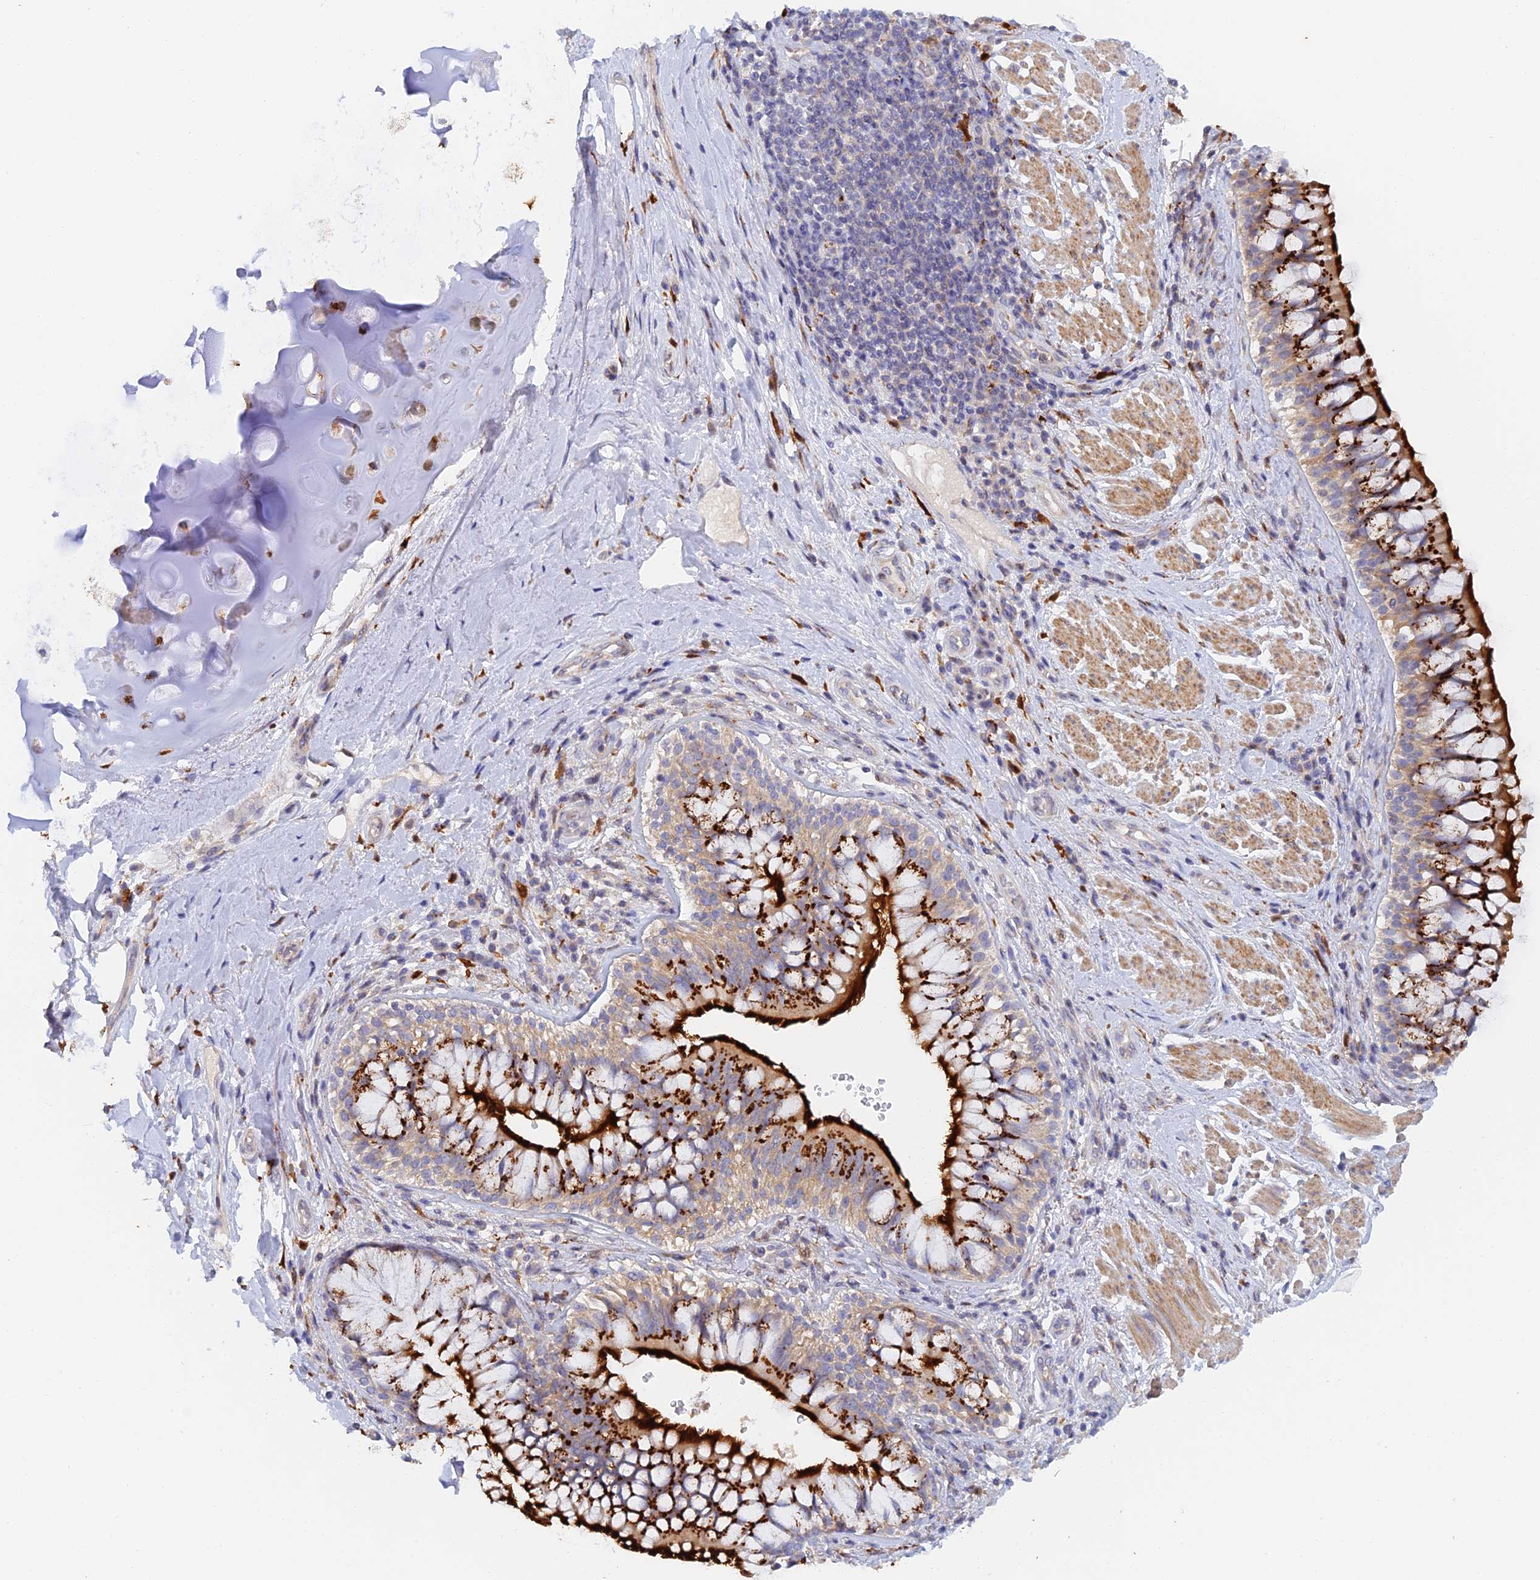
{"staining": {"intensity": "negative", "quantity": "none", "location": "none"}, "tissue": "adipose tissue", "cell_type": "Adipocytes", "image_type": "normal", "snomed": [{"axis": "morphology", "description": "Normal tissue, NOS"}, {"axis": "morphology", "description": "Squamous cell carcinoma, NOS"}, {"axis": "topography", "description": "Bronchus"}, {"axis": "topography", "description": "Lung"}], "caption": "Adipose tissue stained for a protein using immunohistochemistry displays no expression adipocytes.", "gene": "SLC24A3", "patient": {"sex": "male", "age": 64}}